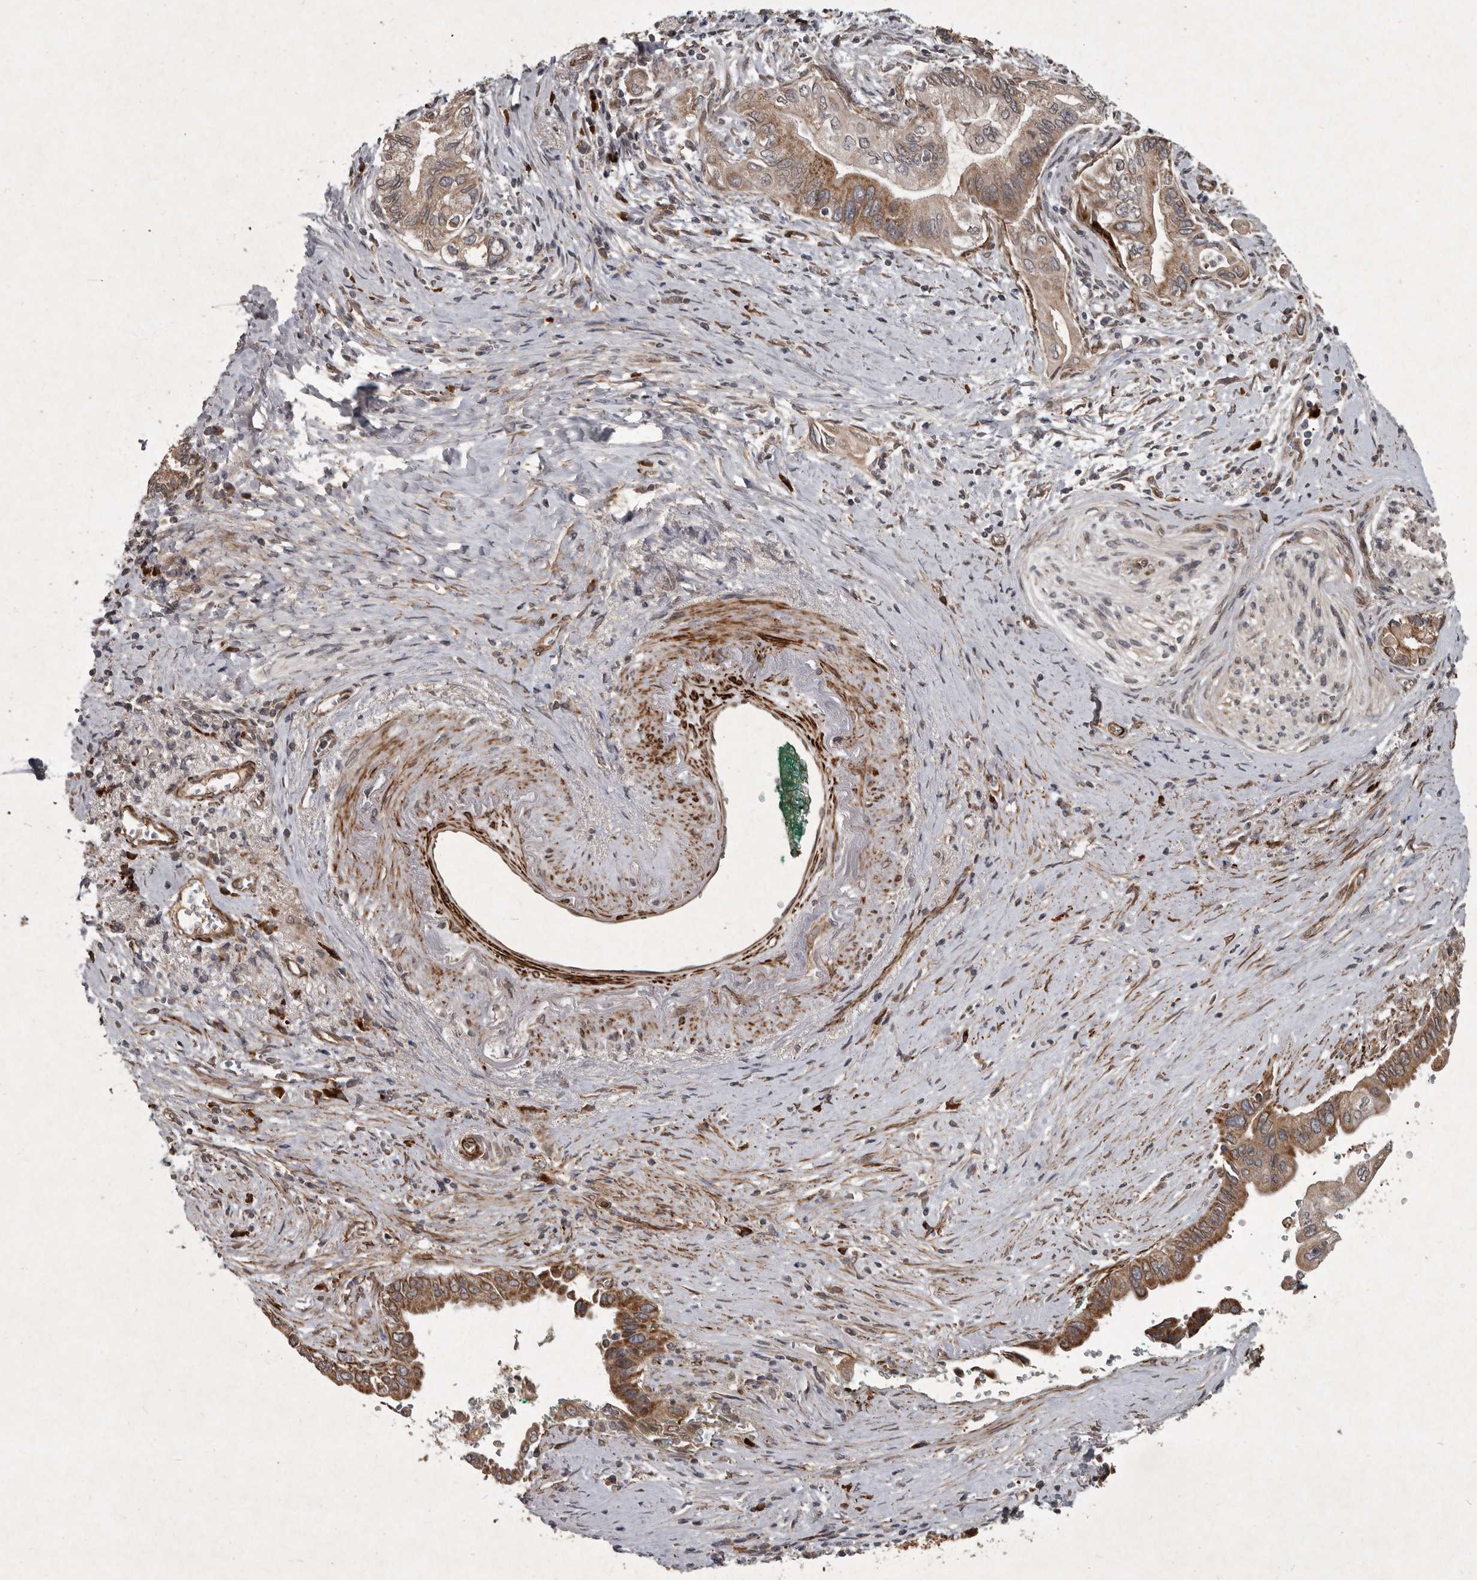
{"staining": {"intensity": "moderate", "quantity": ">75%", "location": "cytoplasmic/membranous"}, "tissue": "pancreatic cancer", "cell_type": "Tumor cells", "image_type": "cancer", "snomed": [{"axis": "morphology", "description": "Adenocarcinoma, NOS"}, {"axis": "topography", "description": "Pancreas"}], "caption": "Protein staining of pancreatic cancer tissue demonstrates moderate cytoplasmic/membranous expression in about >75% of tumor cells.", "gene": "MRPS15", "patient": {"sex": "male", "age": 78}}